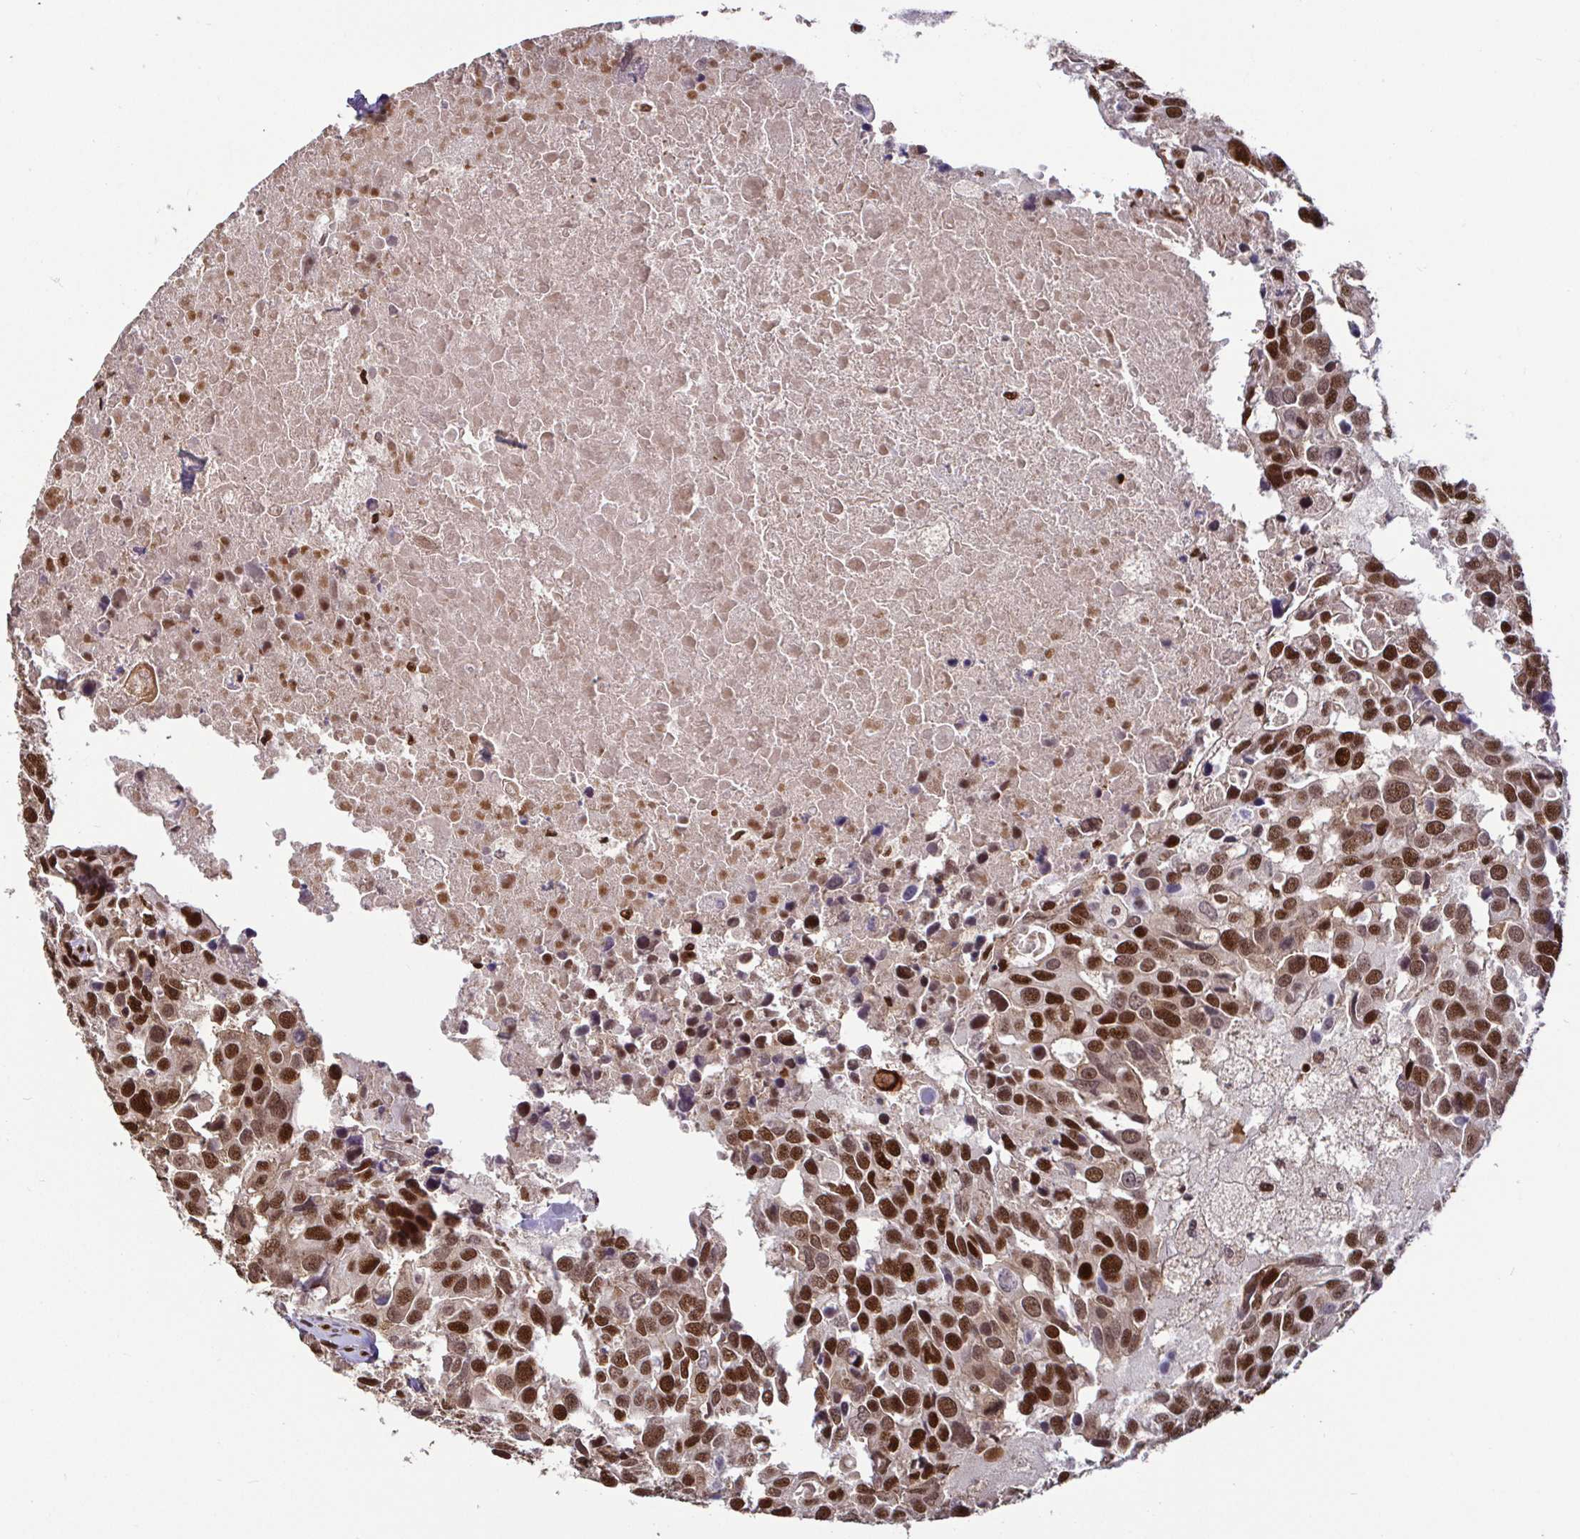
{"staining": {"intensity": "strong", "quantity": ">75%", "location": "nuclear"}, "tissue": "breast cancer", "cell_type": "Tumor cells", "image_type": "cancer", "snomed": [{"axis": "morphology", "description": "Duct carcinoma"}, {"axis": "topography", "description": "Breast"}], "caption": "Strong nuclear staining for a protein is present in approximately >75% of tumor cells of breast cancer (infiltrating ductal carcinoma) using immunohistochemistry.", "gene": "SP3", "patient": {"sex": "female", "age": 83}}